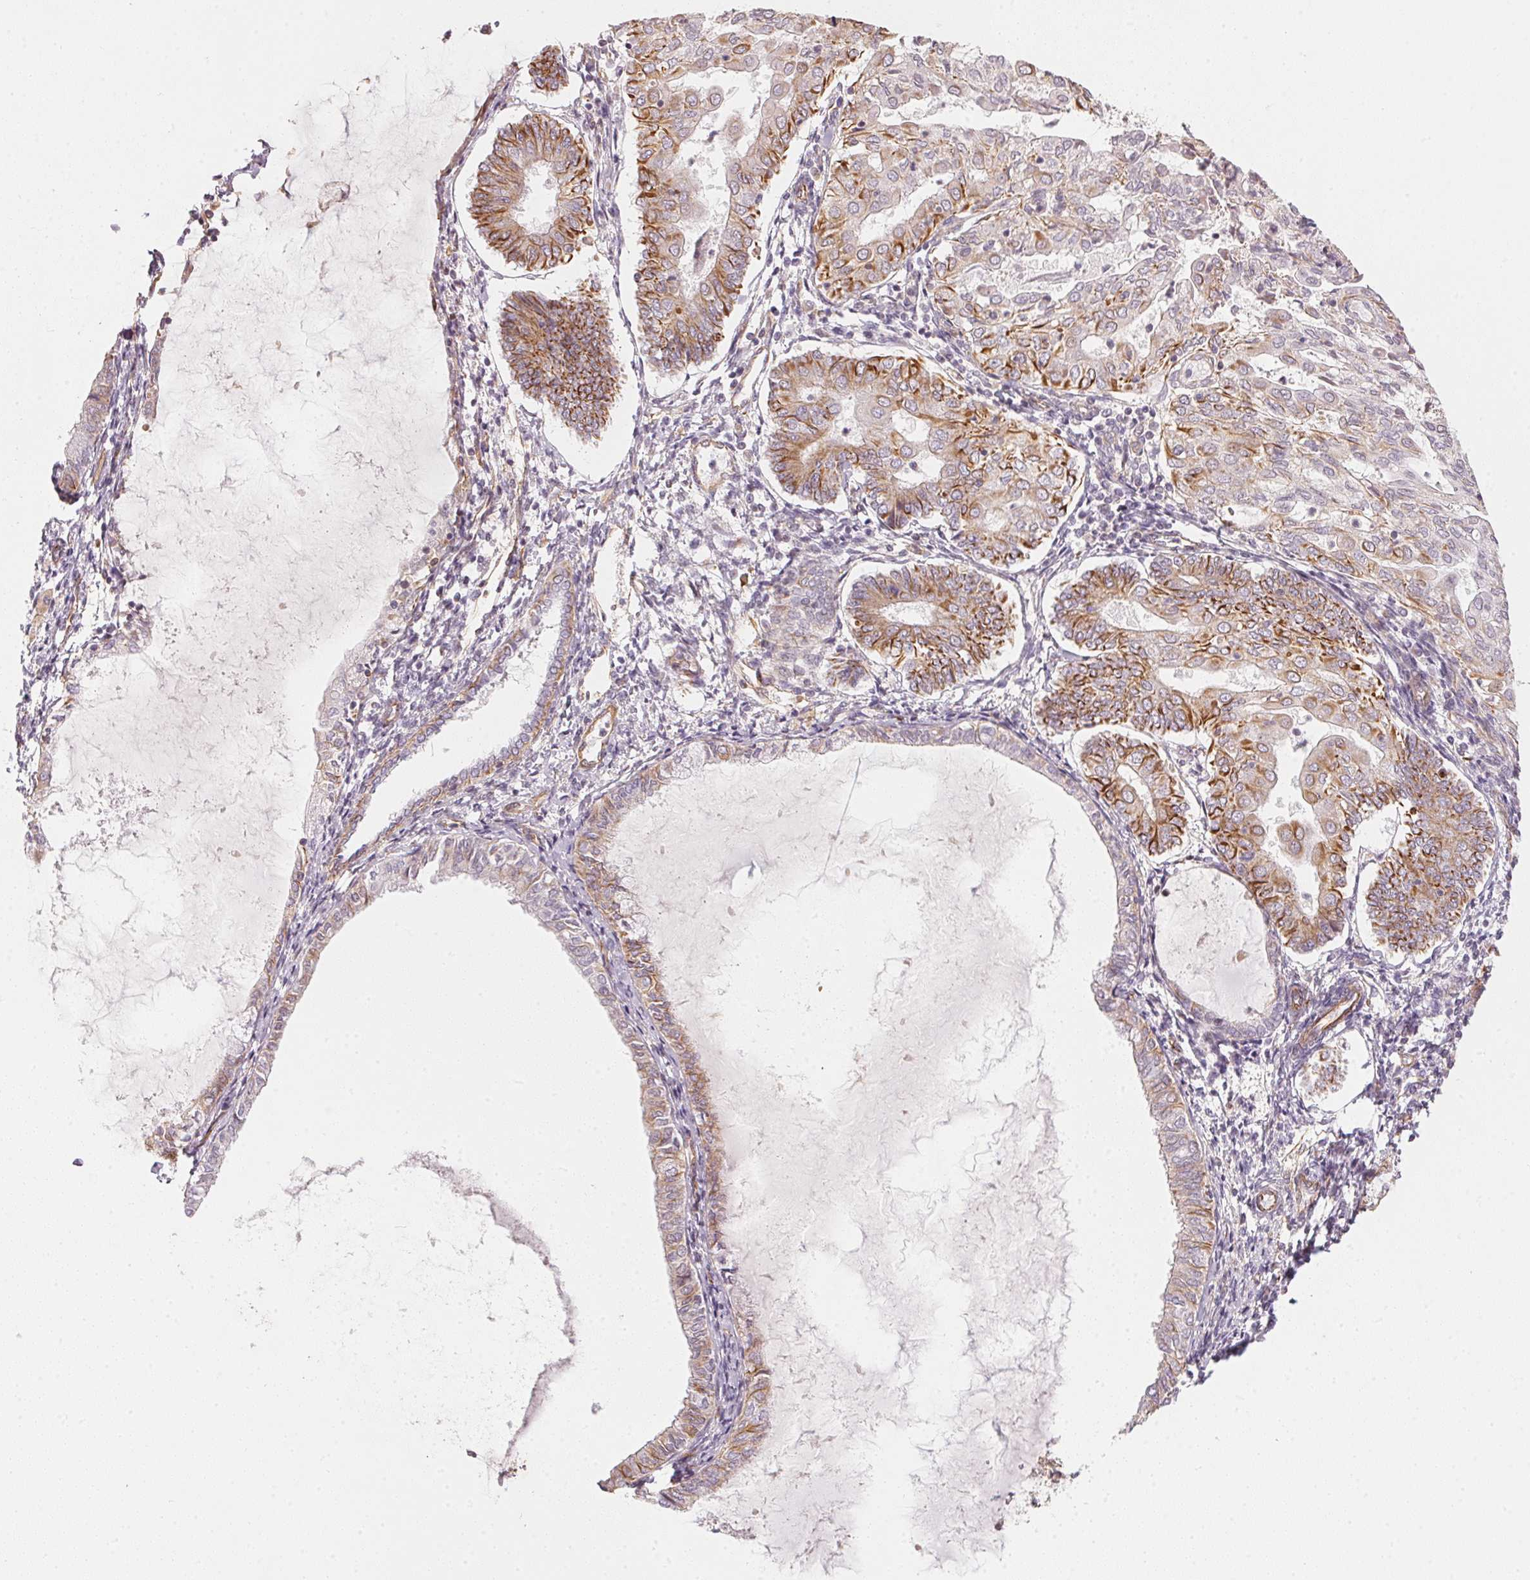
{"staining": {"intensity": "moderate", "quantity": "25%-75%", "location": "cytoplasmic/membranous"}, "tissue": "endometrial cancer", "cell_type": "Tumor cells", "image_type": "cancer", "snomed": [{"axis": "morphology", "description": "Adenocarcinoma, NOS"}, {"axis": "topography", "description": "Endometrium"}], "caption": "A histopathology image of endometrial cancer stained for a protein exhibits moderate cytoplasmic/membranous brown staining in tumor cells.", "gene": "FOXR2", "patient": {"sex": "female", "age": 68}}